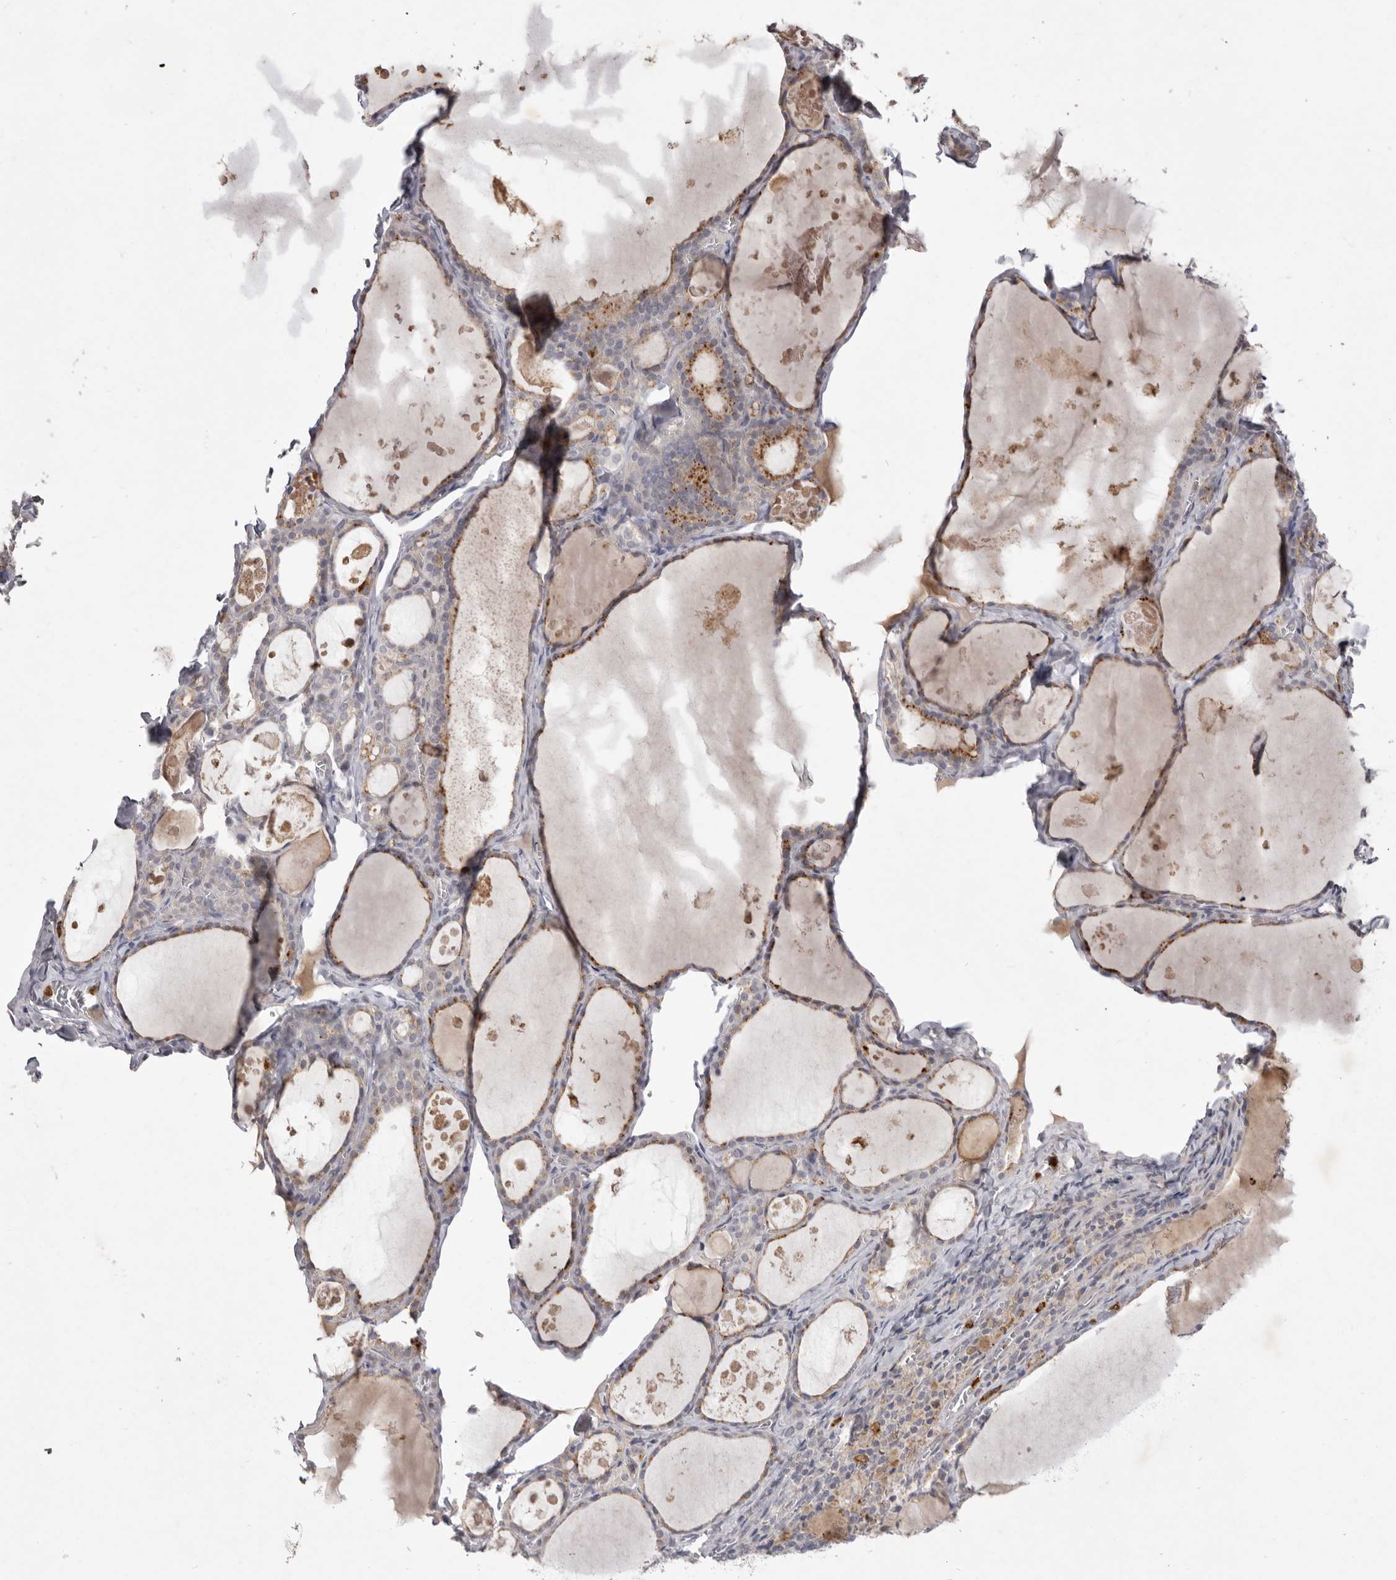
{"staining": {"intensity": "moderate", "quantity": ">75%", "location": "cytoplasmic/membranous"}, "tissue": "thyroid gland", "cell_type": "Glandular cells", "image_type": "normal", "snomed": [{"axis": "morphology", "description": "Normal tissue, NOS"}, {"axis": "topography", "description": "Thyroid gland"}], "caption": "Immunohistochemistry (IHC) histopathology image of normal thyroid gland: human thyroid gland stained using IHC displays medium levels of moderate protein expression localized specifically in the cytoplasmic/membranous of glandular cells, appearing as a cytoplasmic/membranous brown color.", "gene": "GPR84", "patient": {"sex": "male", "age": 56}}